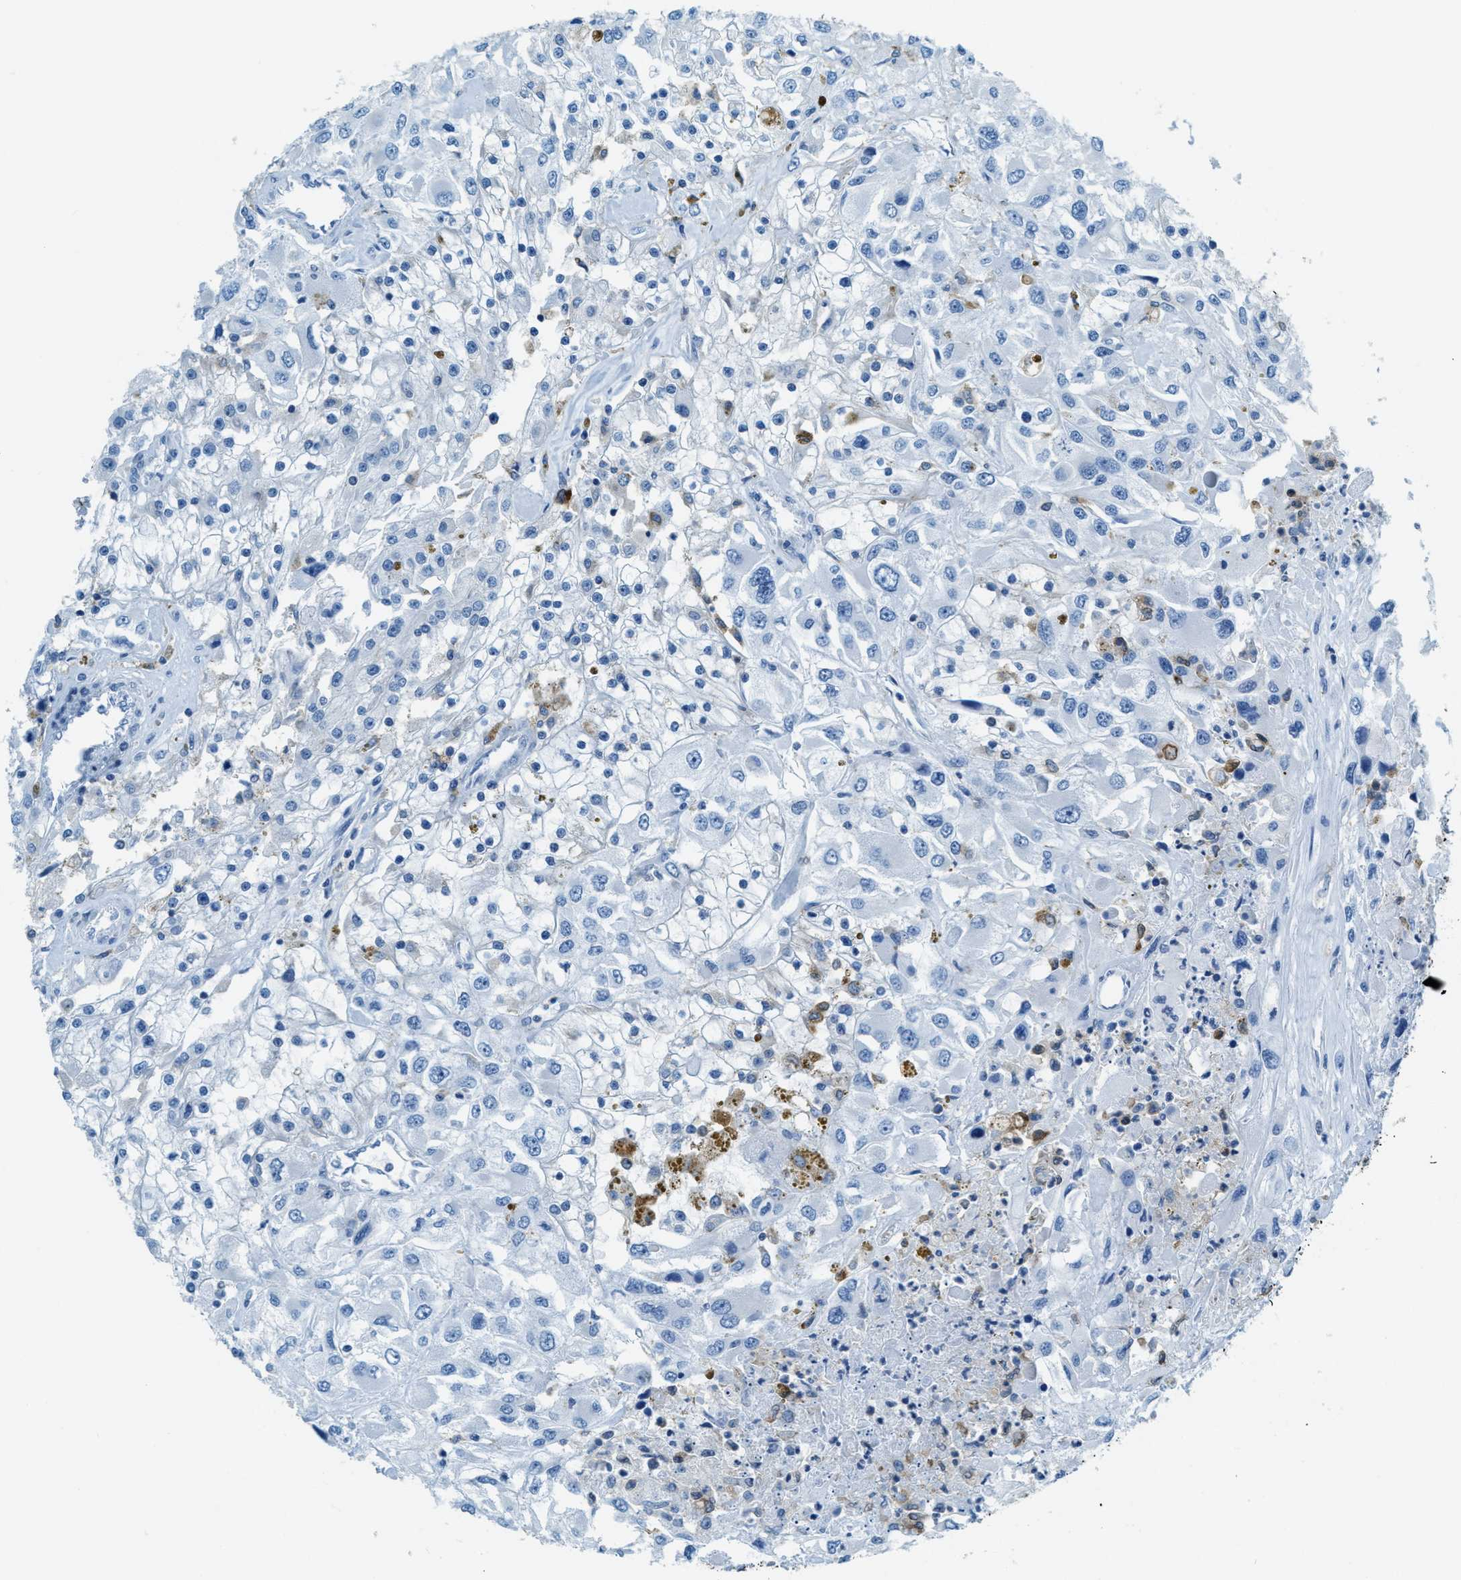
{"staining": {"intensity": "negative", "quantity": "none", "location": "none"}, "tissue": "renal cancer", "cell_type": "Tumor cells", "image_type": "cancer", "snomed": [{"axis": "morphology", "description": "Adenocarcinoma, NOS"}, {"axis": "topography", "description": "Kidney"}], "caption": "A photomicrograph of human renal cancer is negative for staining in tumor cells.", "gene": "MATCAP2", "patient": {"sex": "female", "age": 52}}